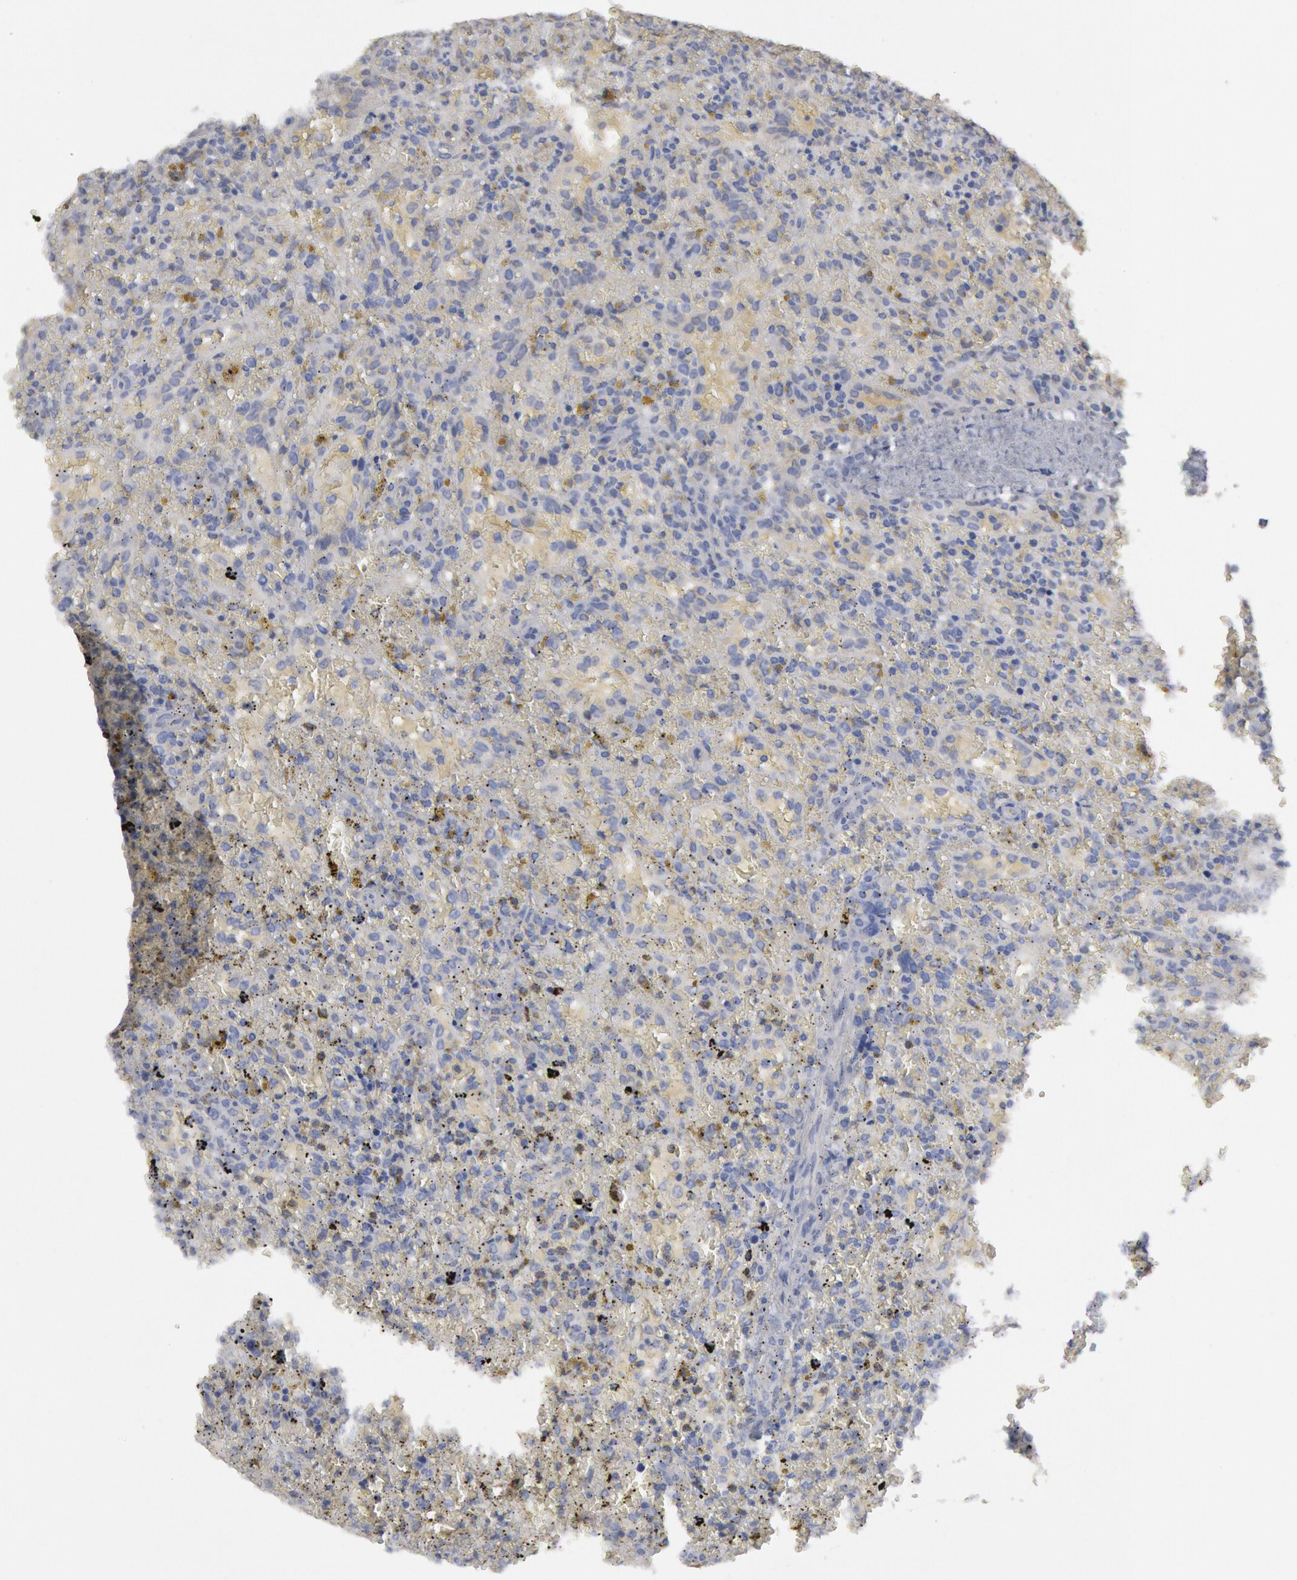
{"staining": {"intensity": "negative", "quantity": "none", "location": "none"}, "tissue": "lymphoma", "cell_type": "Tumor cells", "image_type": "cancer", "snomed": [{"axis": "morphology", "description": "Malignant lymphoma, non-Hodgkin's type, High grade"}, {"axis": "topography", "description": "Spleen"}, {"axis": "topography", "description": "Lymph node"}], "caption": "Tumor cells show no significant positivity in lymphoma.", "gene": "DMC1", "patient": {"sex": "female", "age": 70}}